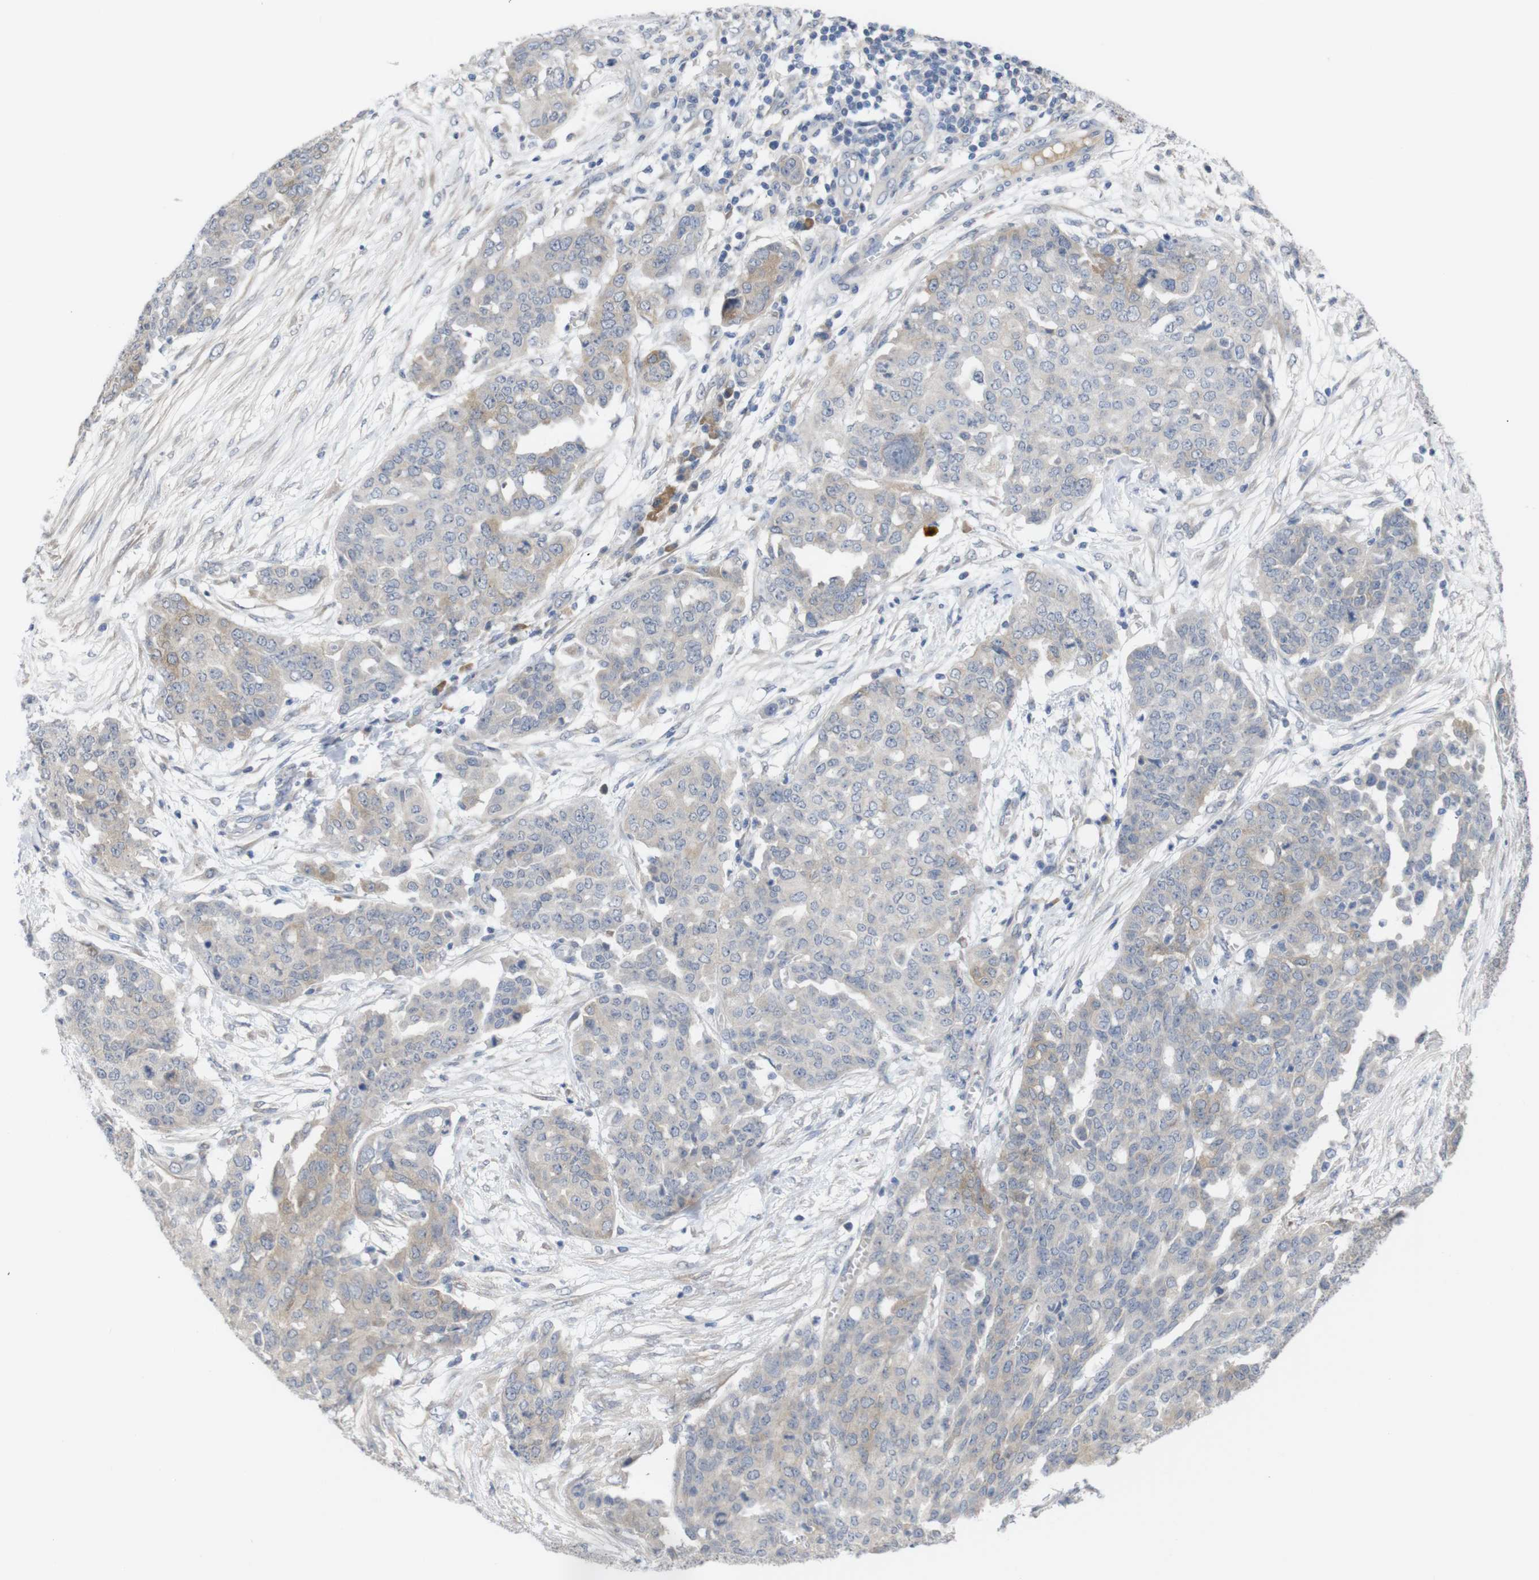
{"staining": {"intensity": "moderate", "quantity": "<25%", "location": "cytoplasmic/membranous"}, "tissue": "ovarian cancer", "cell_type": "Tumor cells", "image_type": "cancer", "snomed": [{"axis": "morphology", "description": "Cystadenocarcinoma, serous, NOS"}, {"axis": "topography", "description": "Soft tissue"}, {"axis": "topography", "description": "Ovary"}], "caption": "Tumor cells display low levels of moderate cytoplasmic/membranous staining in about <25% of cells in ovarian serous cystadenocarcinoma. (brown staining indicates protein expression, while blue staining denotes nuclei).", "gene": "BCAR3", "patient": {"sex": "female", "age": 57}}